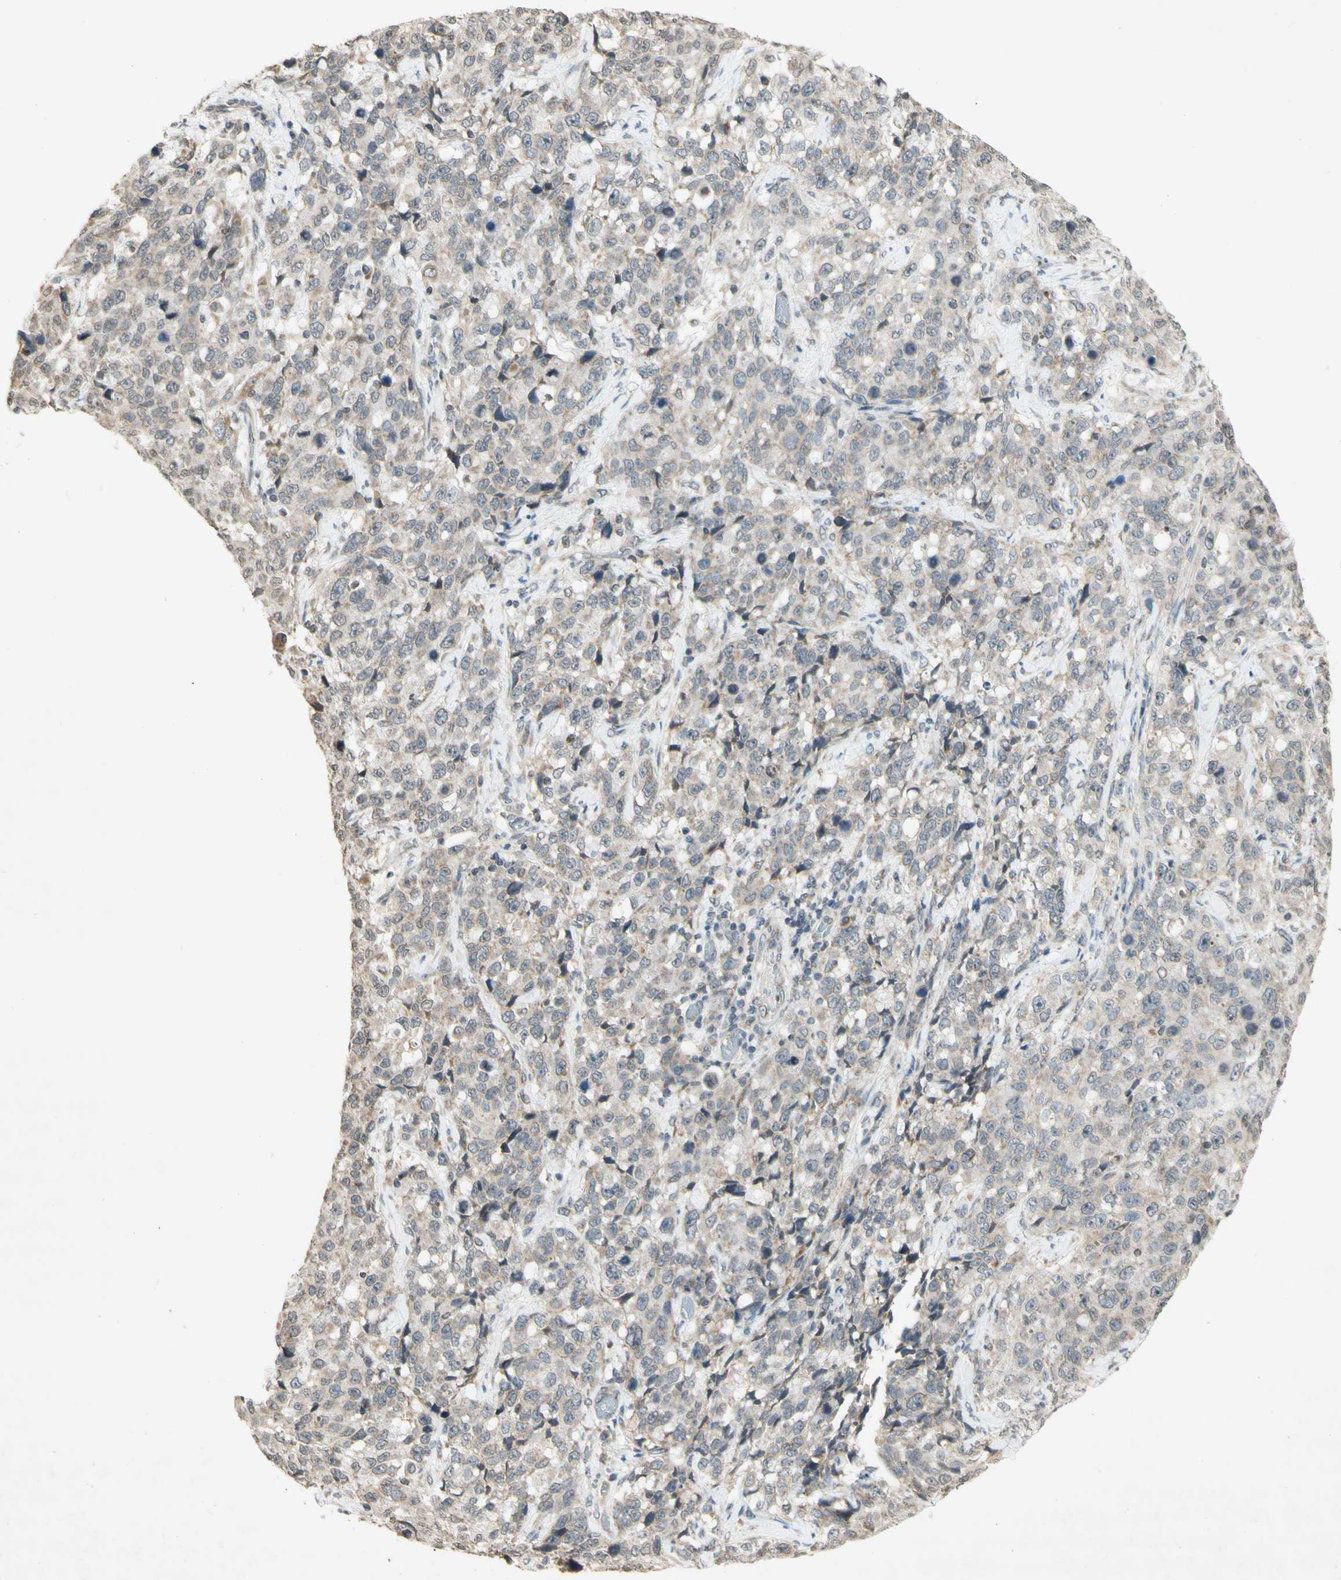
{"staining": {"intensity": "weak", "quantity": "25%-75%", "location": "cytoplasmic/membranous"}, "tissue": "stomach cancer", "cell_type": "Tumor cells", "image_type": "cancer", "snomed": [{"axis": "morphology", "description": "Normal tissue, NOS"}, {"axis": "morphology", "description": "Adenocarcinoma, NOS"}, {"axis": "topography", "description": "Stomach"}], "caption": "Human adenocarcinoma (stomach) stained with a protein marker reveals weak staining in tumor cells.", "gene": "CCNI", "patient": {"sex": "male", "age": 48}}